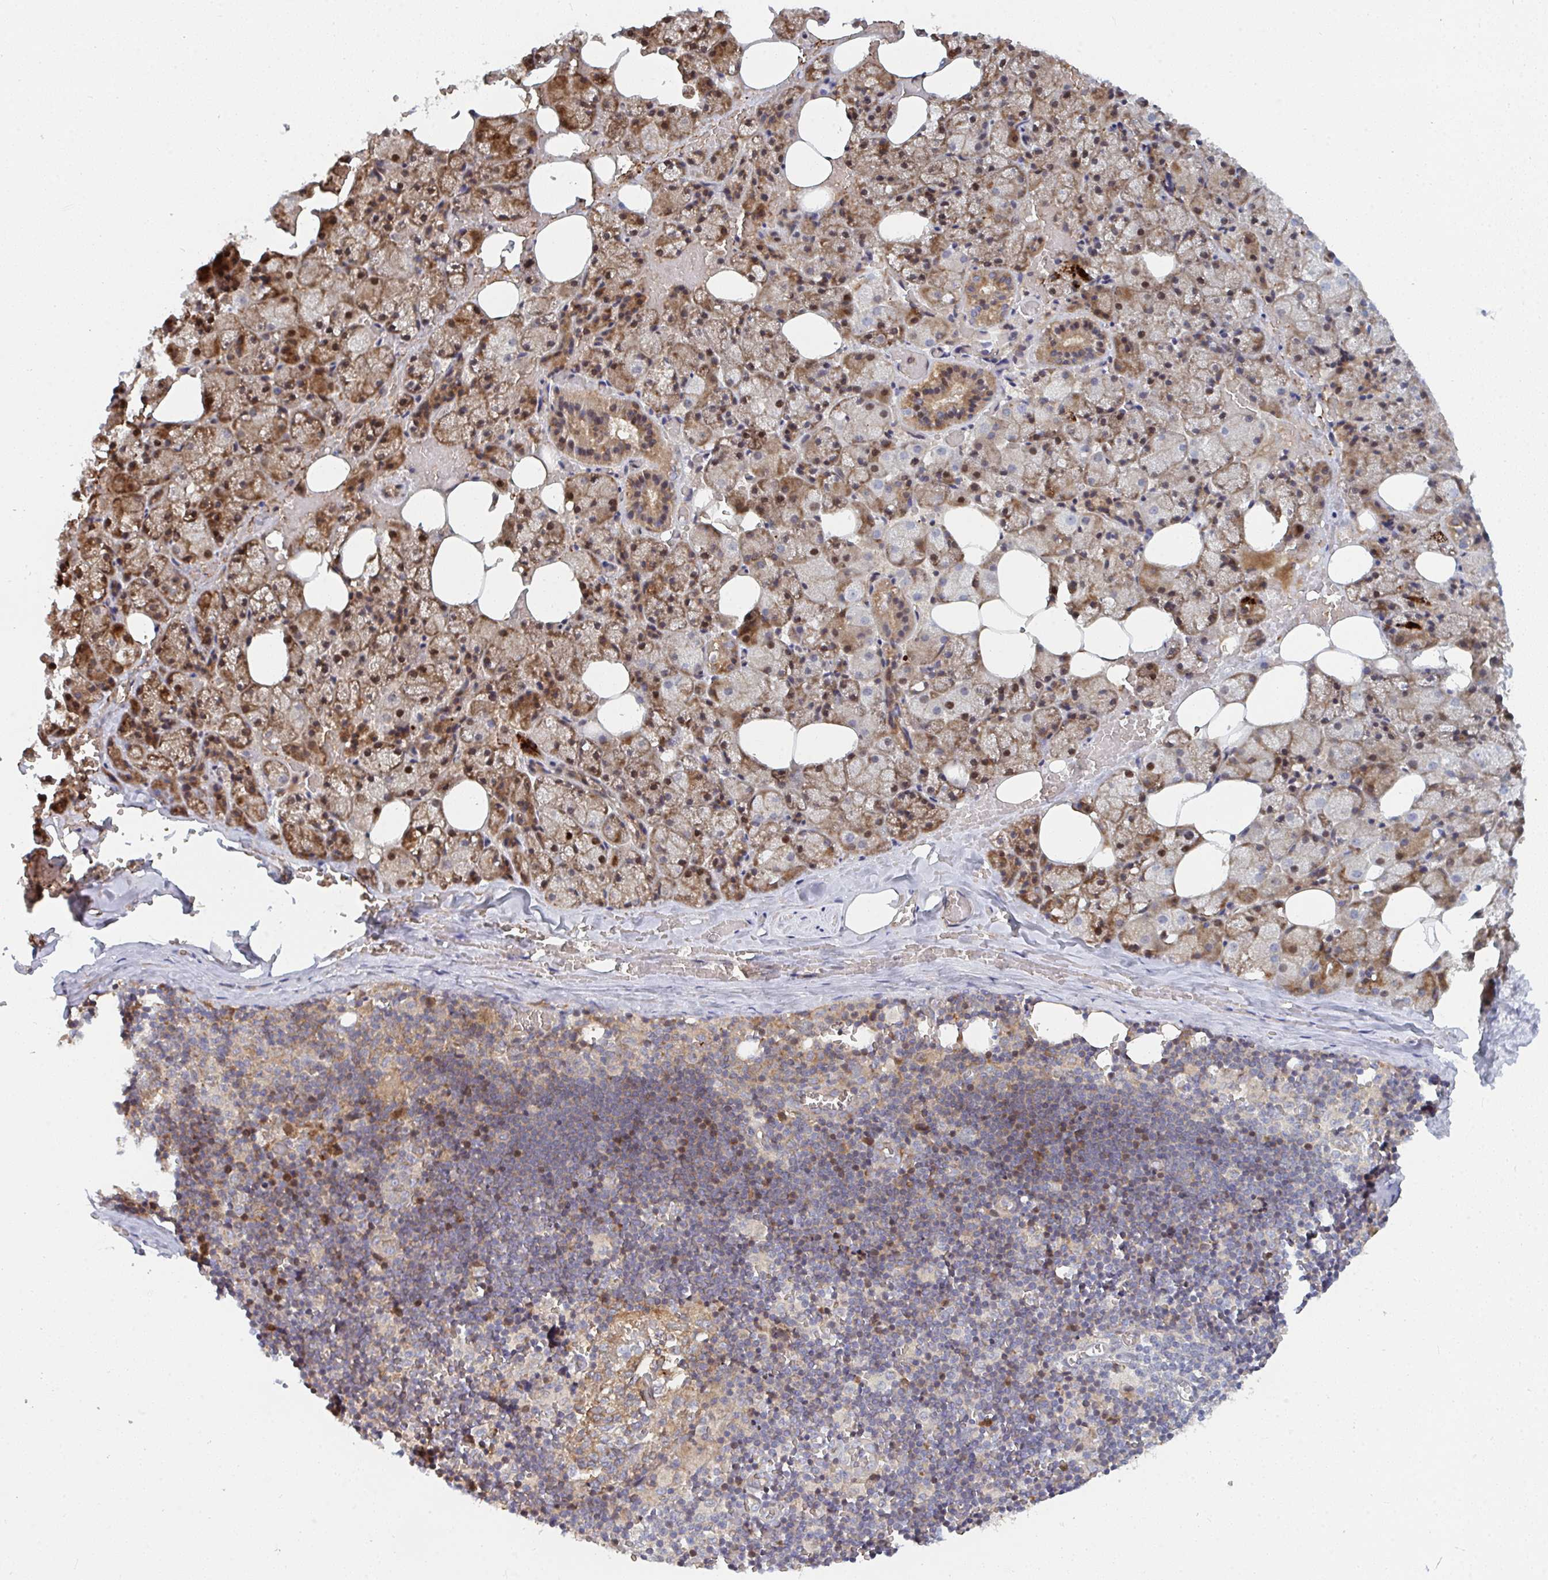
{"staining": {"intensity": "strong", "quantity": "25%-75%", "location": "cytoplasmic/membranous,nuclear"}, "tissue": "salivary gland", "cell_type": "Glandular cells", "image_type": "normal", "snomed": [{"axis": "morphology", "description": "Normal tissue, NOS"}, {"axis": "topography", "description": "Salivary gland"}, {"axis": "topography", "description": "Peripheral nerve tissue"}], "caption": "Salivary gland stained with a brown dye reveals strong cytoplasmic/membranous,nuclear positive positivity in approximately 25%-75% of glandular cells.", "gene": "TNFSF4", "patient": {"sex": "male", "age": 38}}